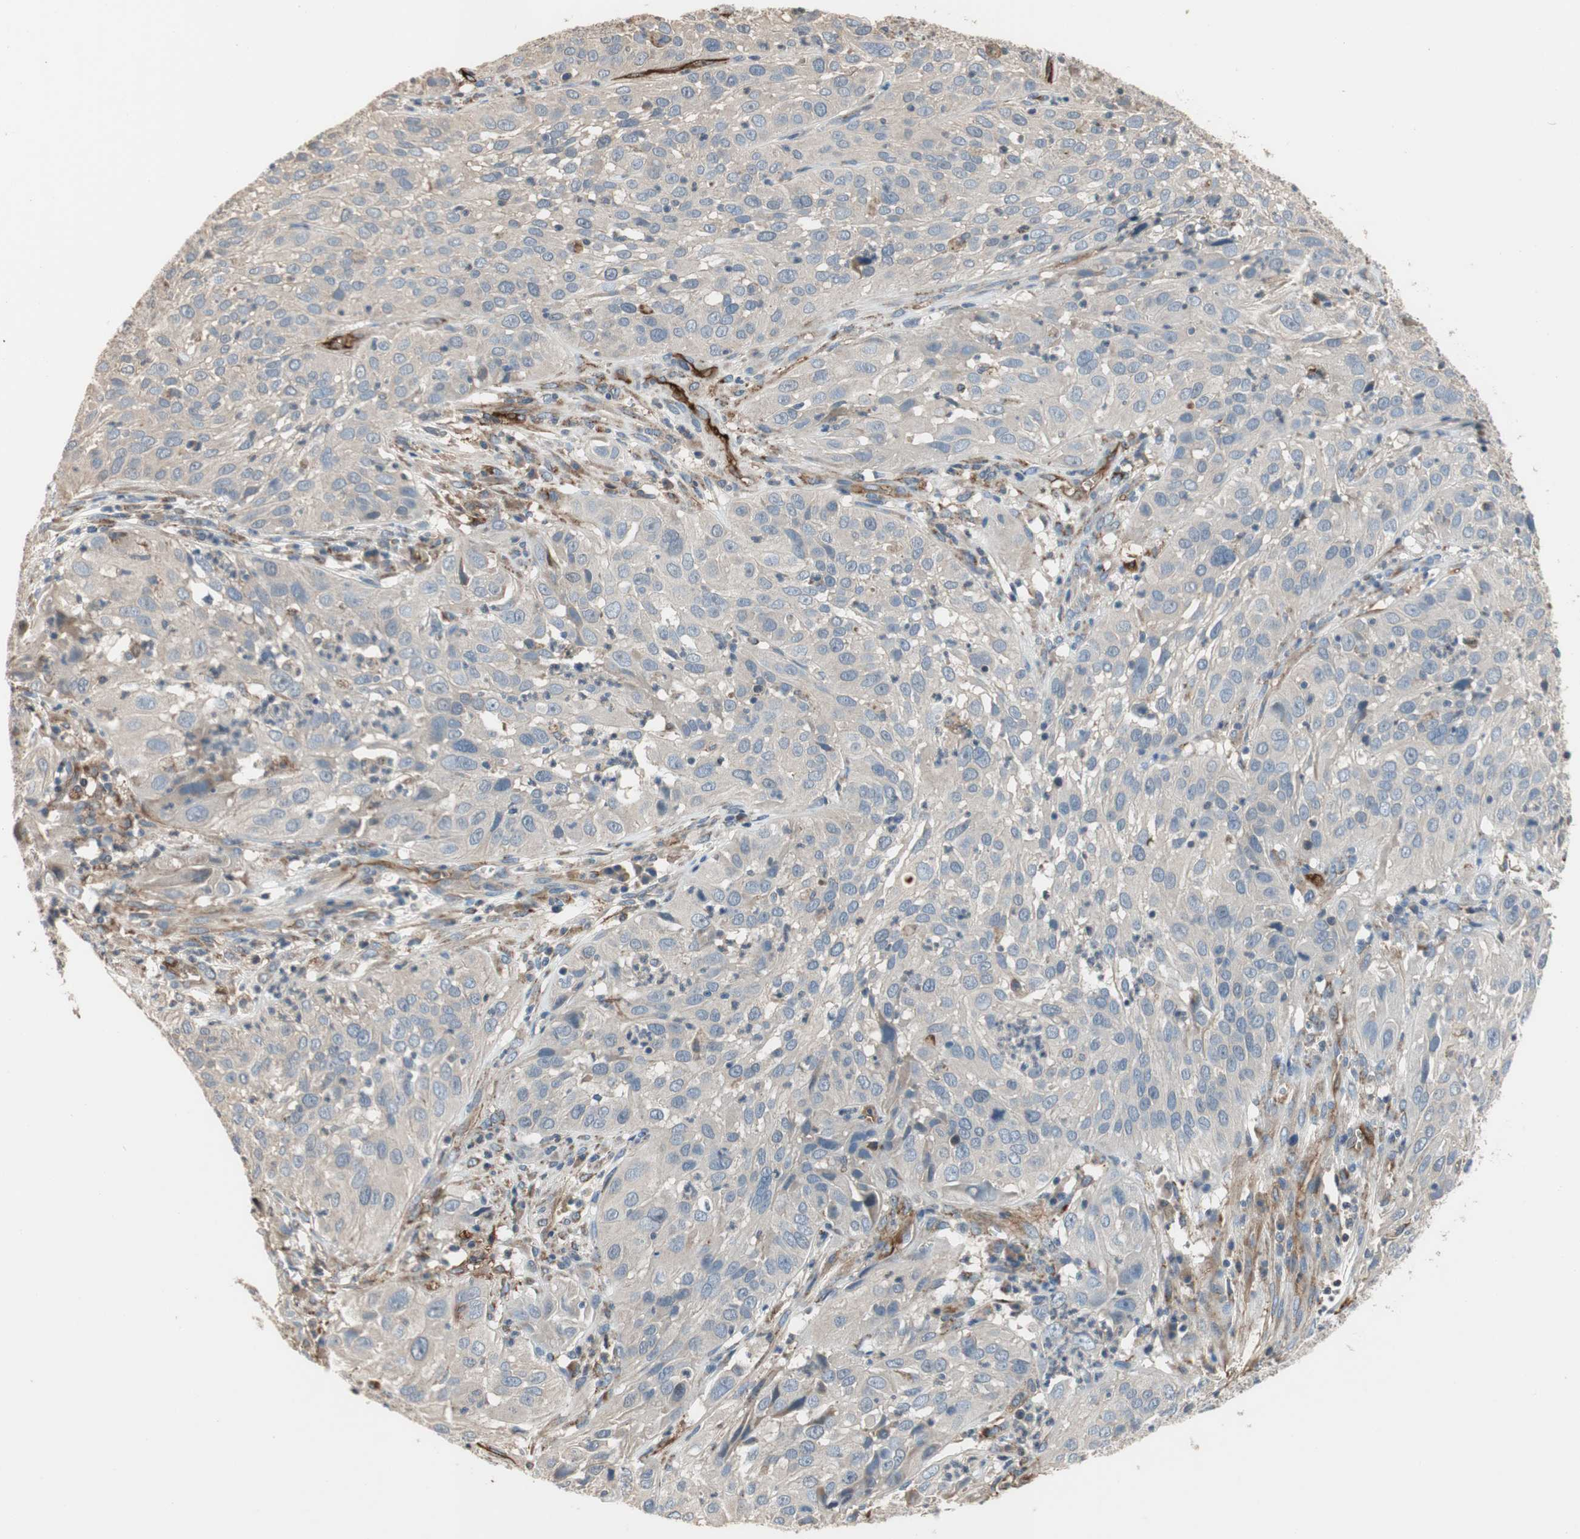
{"staining": {"intensity": "negative", "quantity": "none", "location": "none"}, "tissue": "cervical cancer", "cell_type": "Tumor cells", "image_type": "cancer", "snomed": [{"axis": "morphology", "description": "Squamous cell carcinoma, NOS"}, {"axis": "topography", "description": "Cervix"}], "caption": "The immunohistochemistry (IHC) histopathology image has no significant staining in tumor cells of squamous cell carcinoma (cervical) tissue. Brightfield microscopy of IHC stained with DAB (brown) and hematoxylin (blue), captured at high magnification.", "gene": "ALPL", "patient": {"sex": "female", "age": 32}}